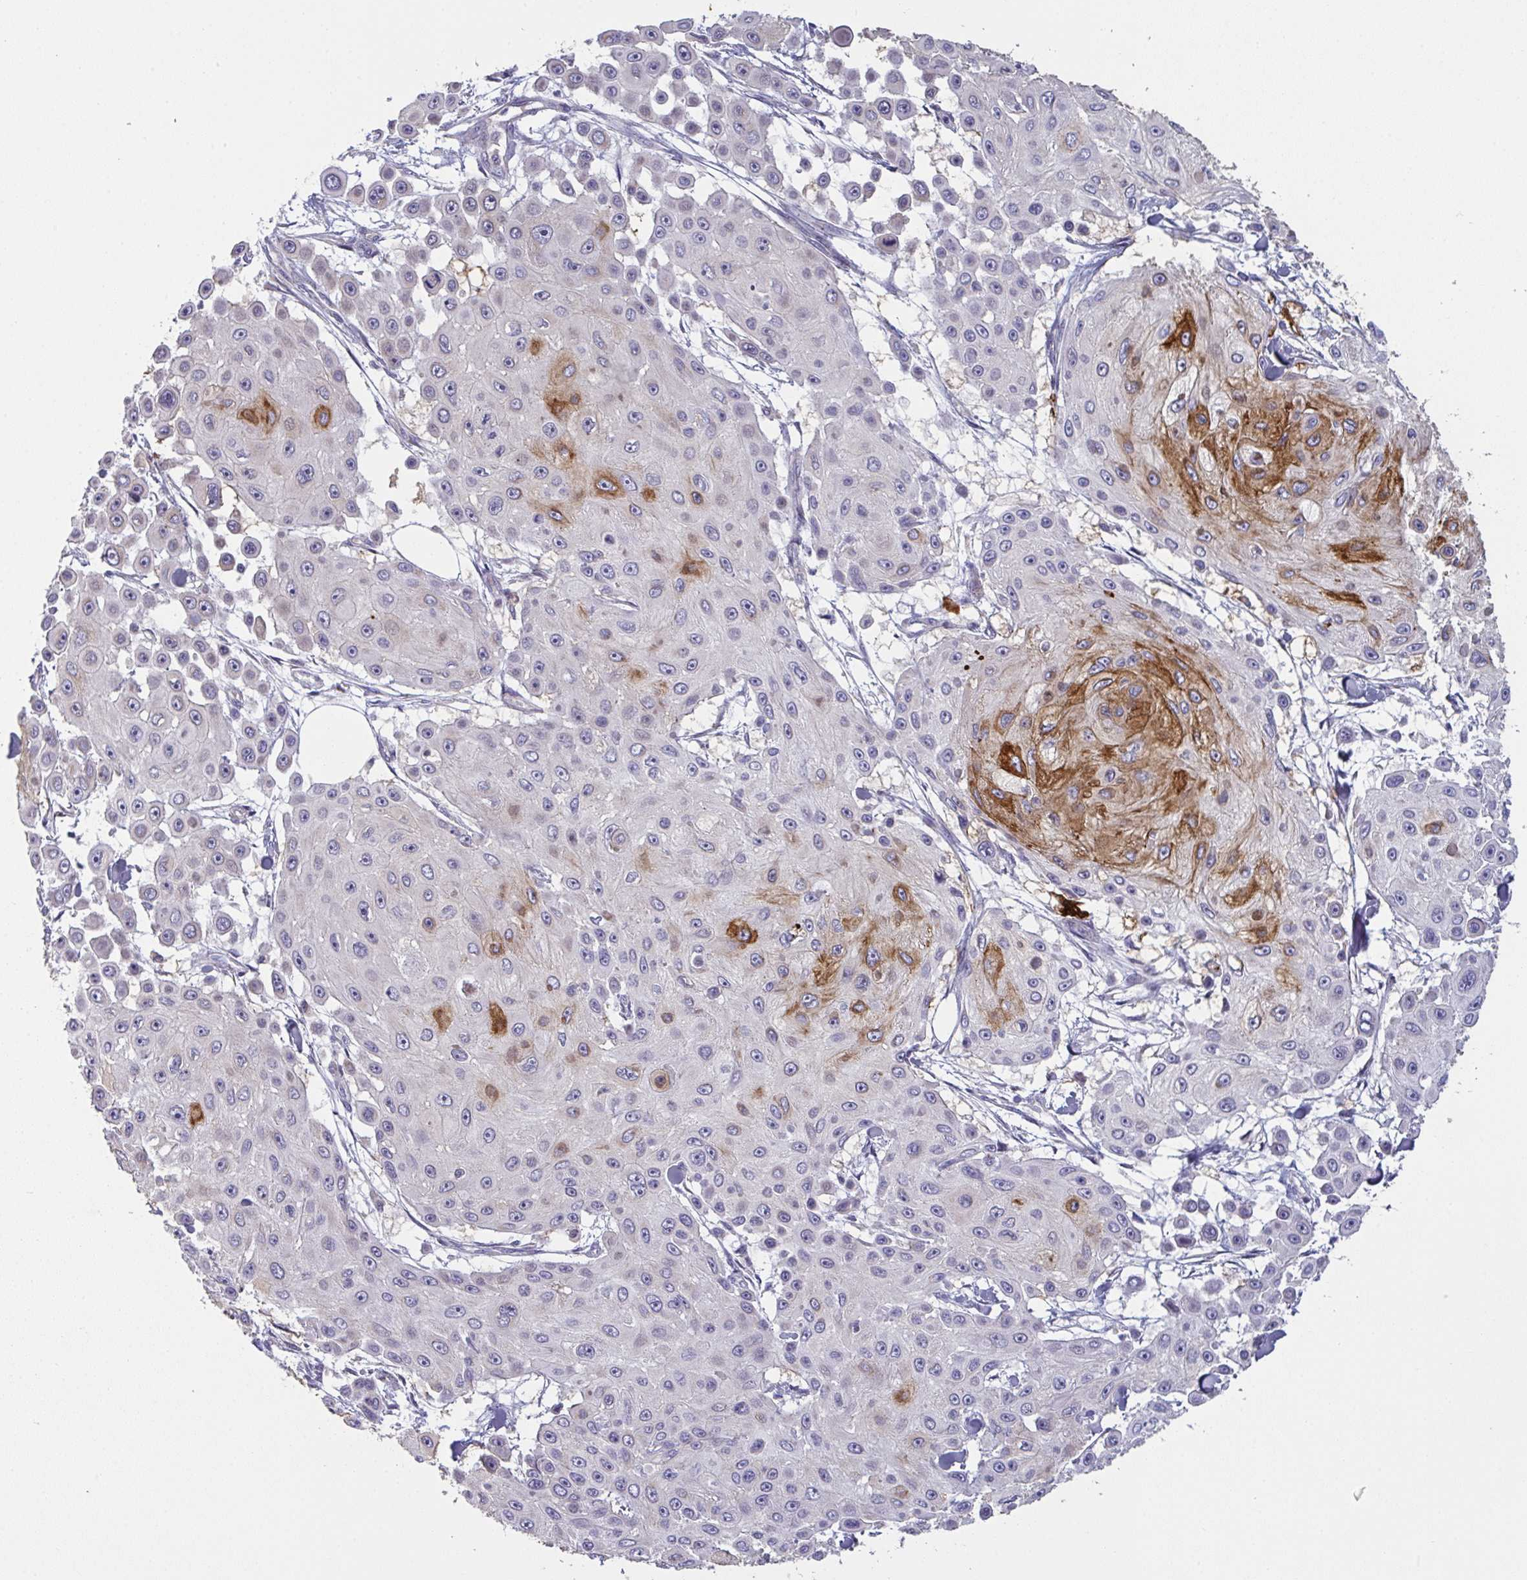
{"staining": {"intensity": "strong", "quantity": "<25%", "location": "cytoplasmic/membranous"}, "tissue": "skin cancer", "cell_type": "Tumor cells", "image_type": "cancer", "snomed": [{"axis": "morphology", "description": "Squamous cell carcinoma, NOS"}, {"axis": "topography", "description": "Skin"}], "caption": "Immunohistochemical staining of skin squamous cell carcinoma reveals medium levels of strong cytoplasmic/membranous protein staining in about <25% of tumor cells.", "gene": "MRPS2", "patient": {"sex": "male", "age": 67}}